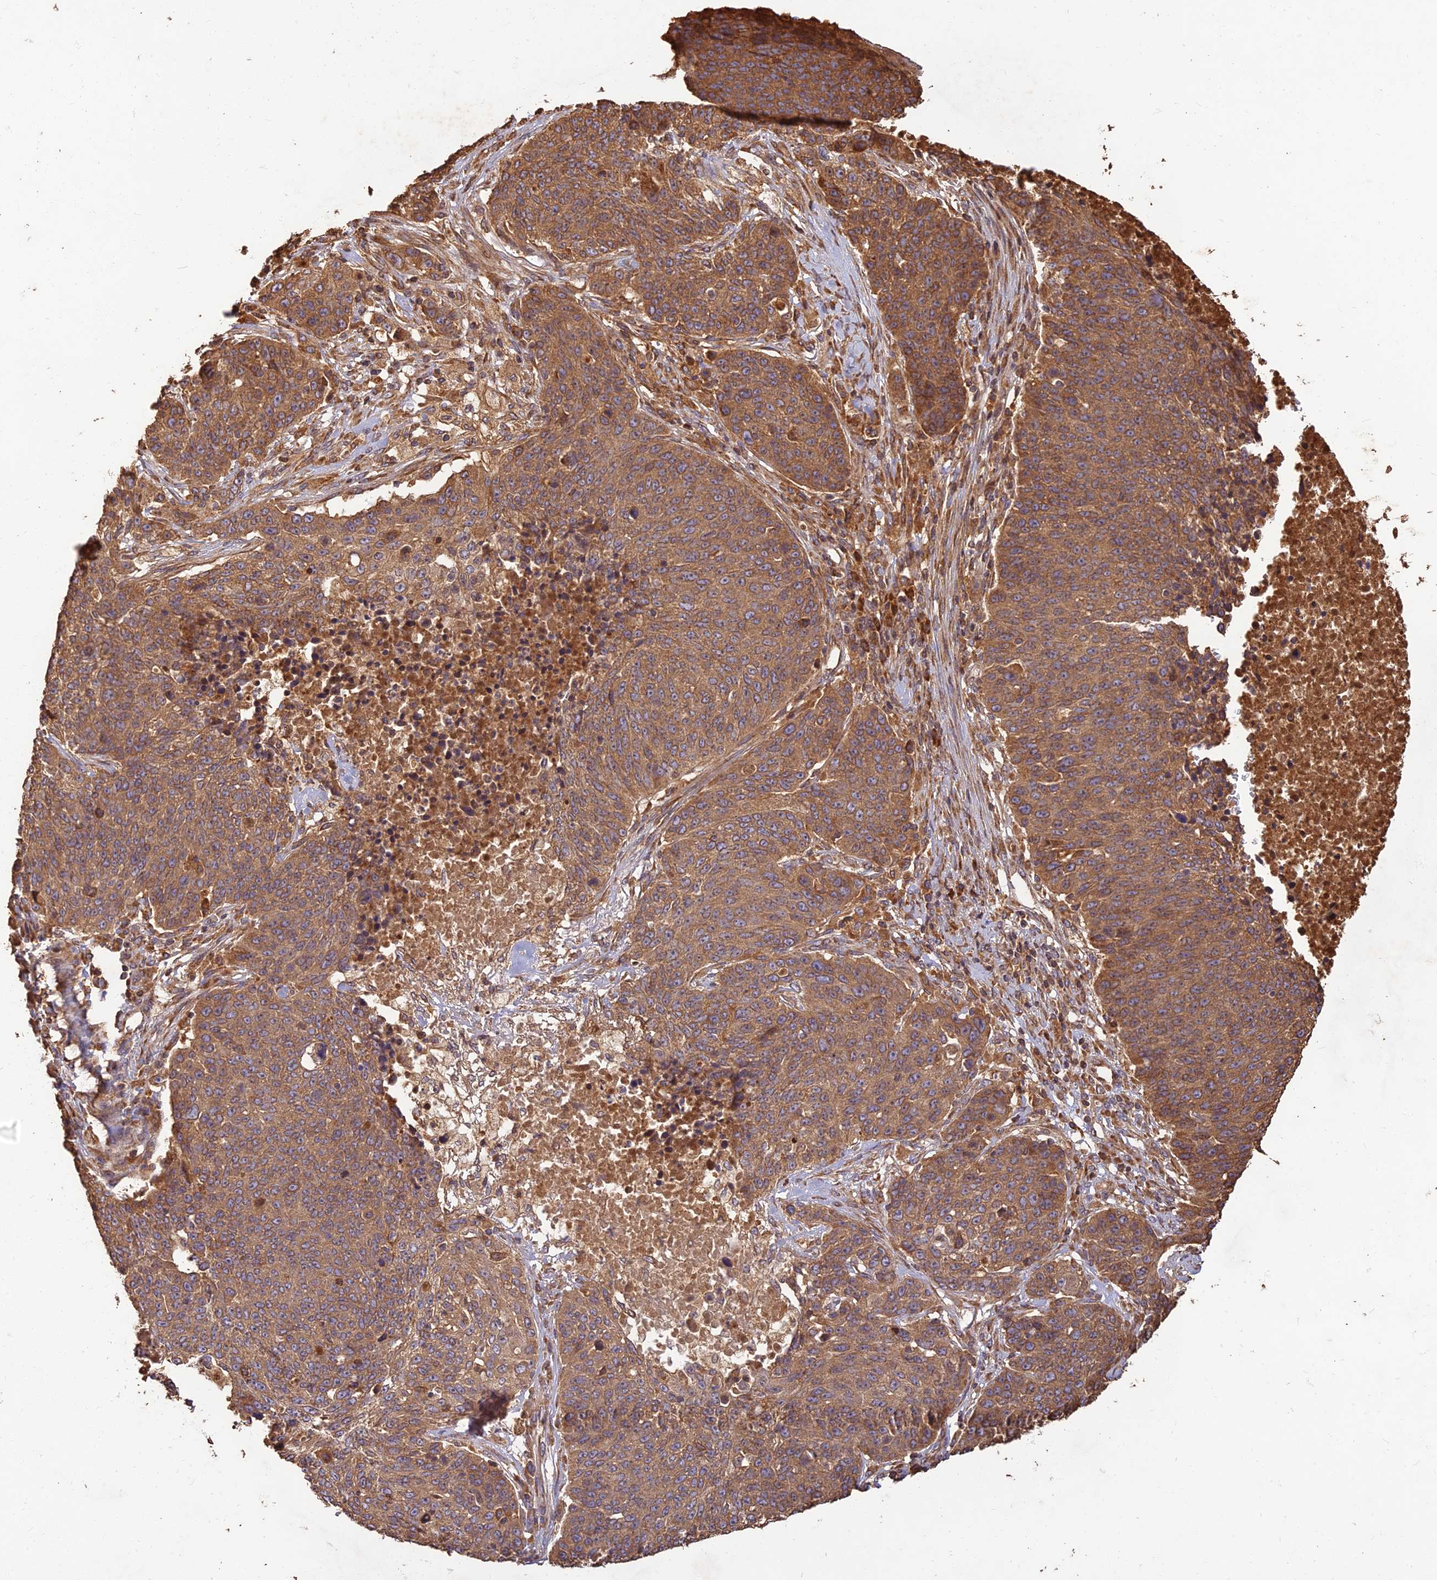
{"staining": {"intensity": "moderate", "quantity": ">75%", "location": "cytoplasmic/membranous"}, "tissue": "lung cancer", "cell_type": "Tumor cells", "image_type": "cancer", "snomed": [{"axis": "morphology", "description": "Normal tissue, NOS"}, {"axis": "morphology", "description": "Squamous cell carcinoma, NOS"}, {"axis": "topography", "description": "Lymph node"}, {"axis": "topography", "description": "Lung"}], "caption": "This micrograph displays lung cancer stained with immunohistochemistry to label a protein in brown. The cytoplasmic/membranous of tumor cells show moderate positivity for the protein. Nuclei are counter-stained blue.", "gene": "CORO1C", "patient": {"sex": "male", "age": 66}}